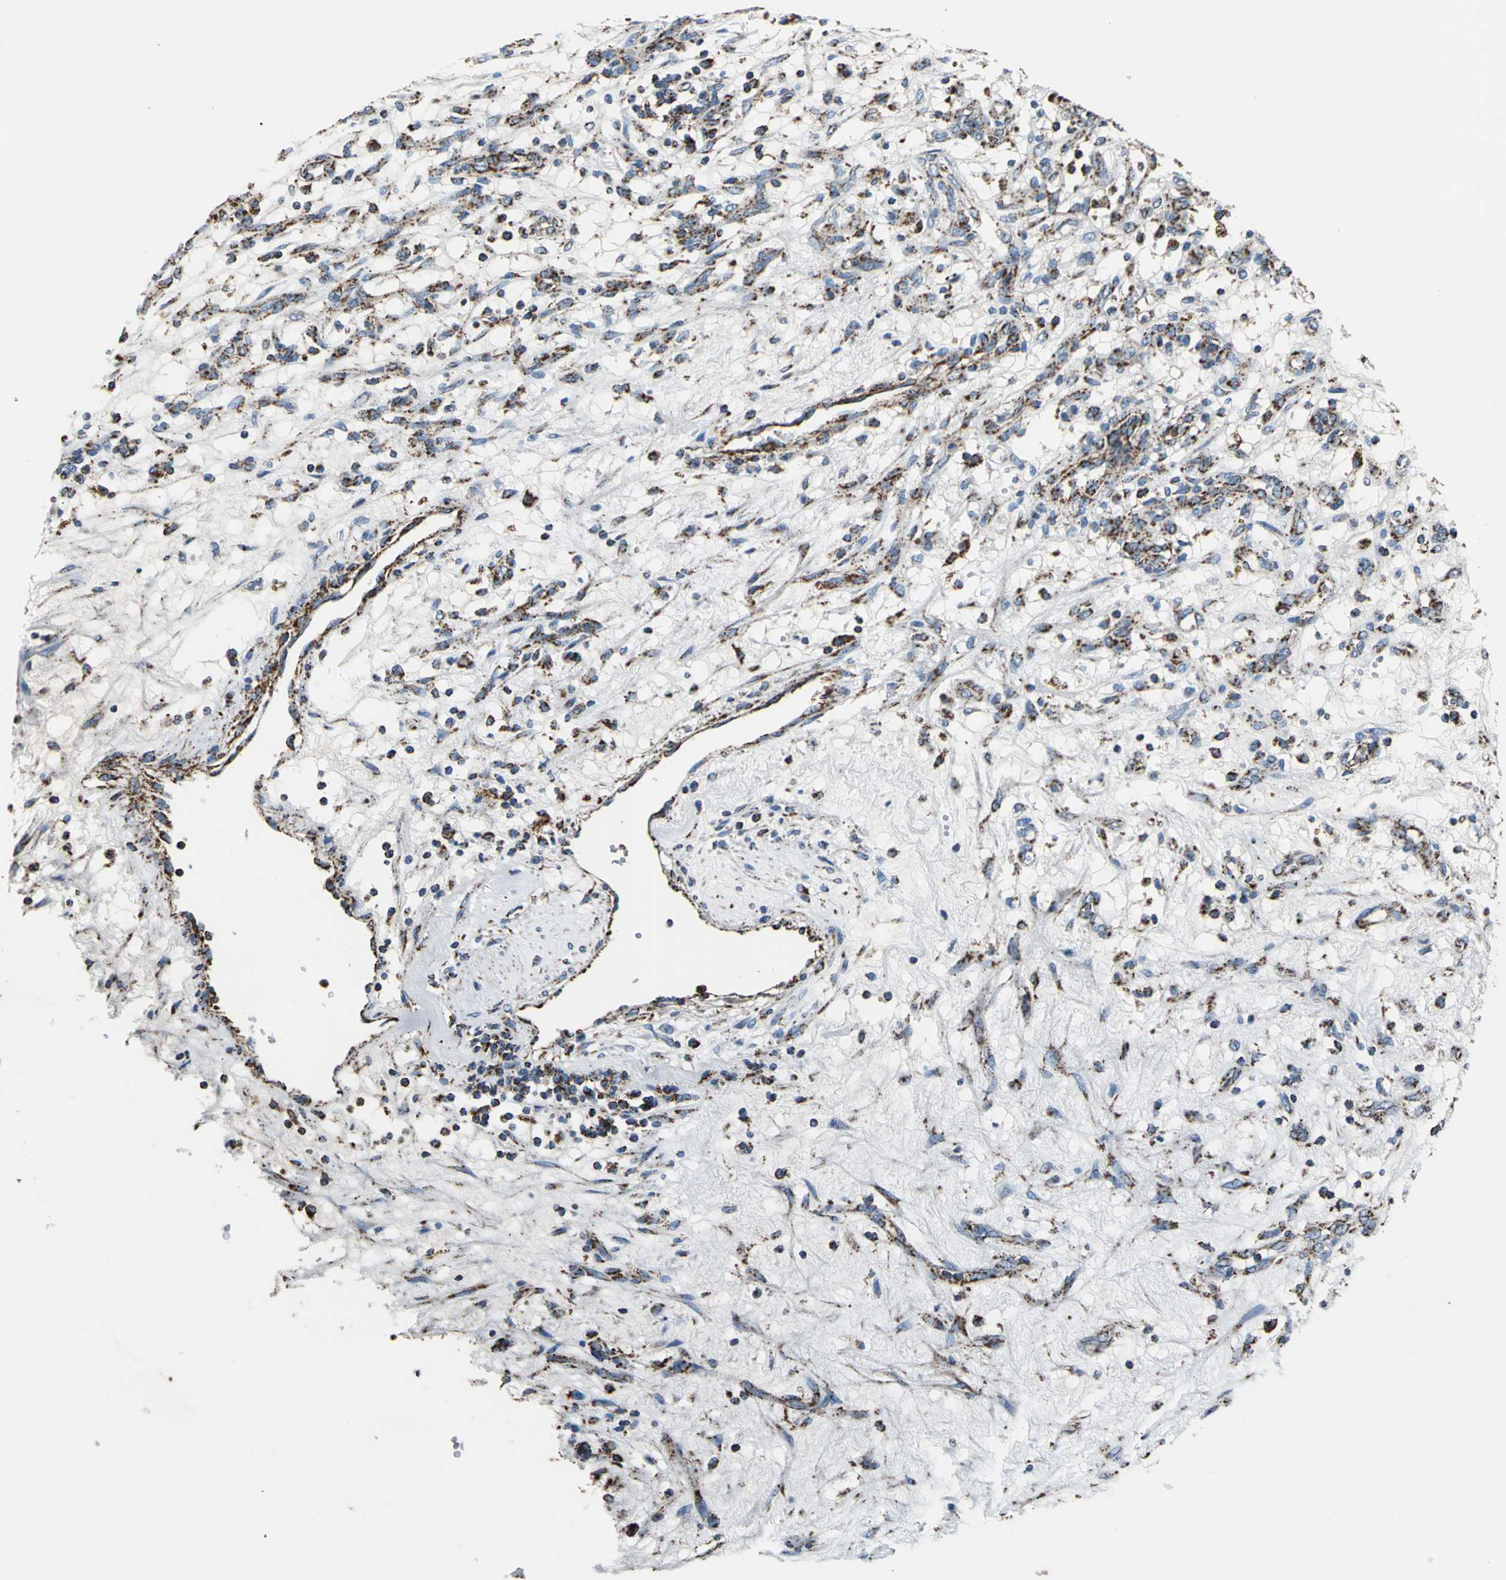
{"staining": {"intensity": "strong", "quantity": ">75%", "location": "cytoplasmic/membranous"}, "tissue": "renal cancer", "cell_type": "Tumor cells", "image_type": "cancer", "snomed": [{"axis": "morphology", "description": "Adenocarcinoma, NOS"}, {"axis": "topography", "description": "Kidney"}], "caption": "Immunohistochemical staining of renal cancer (adenocarcinoma) reveals high levels of strong cytoplasmic/membranous protein expression in about >75% of tumor cells. (DAB (3,3'-diaminobenzidine) IHC, brown staining for protein, blue staining for nuclei).", "gene": "ECH1", "patient": {"sex": "female", "age": 57}}